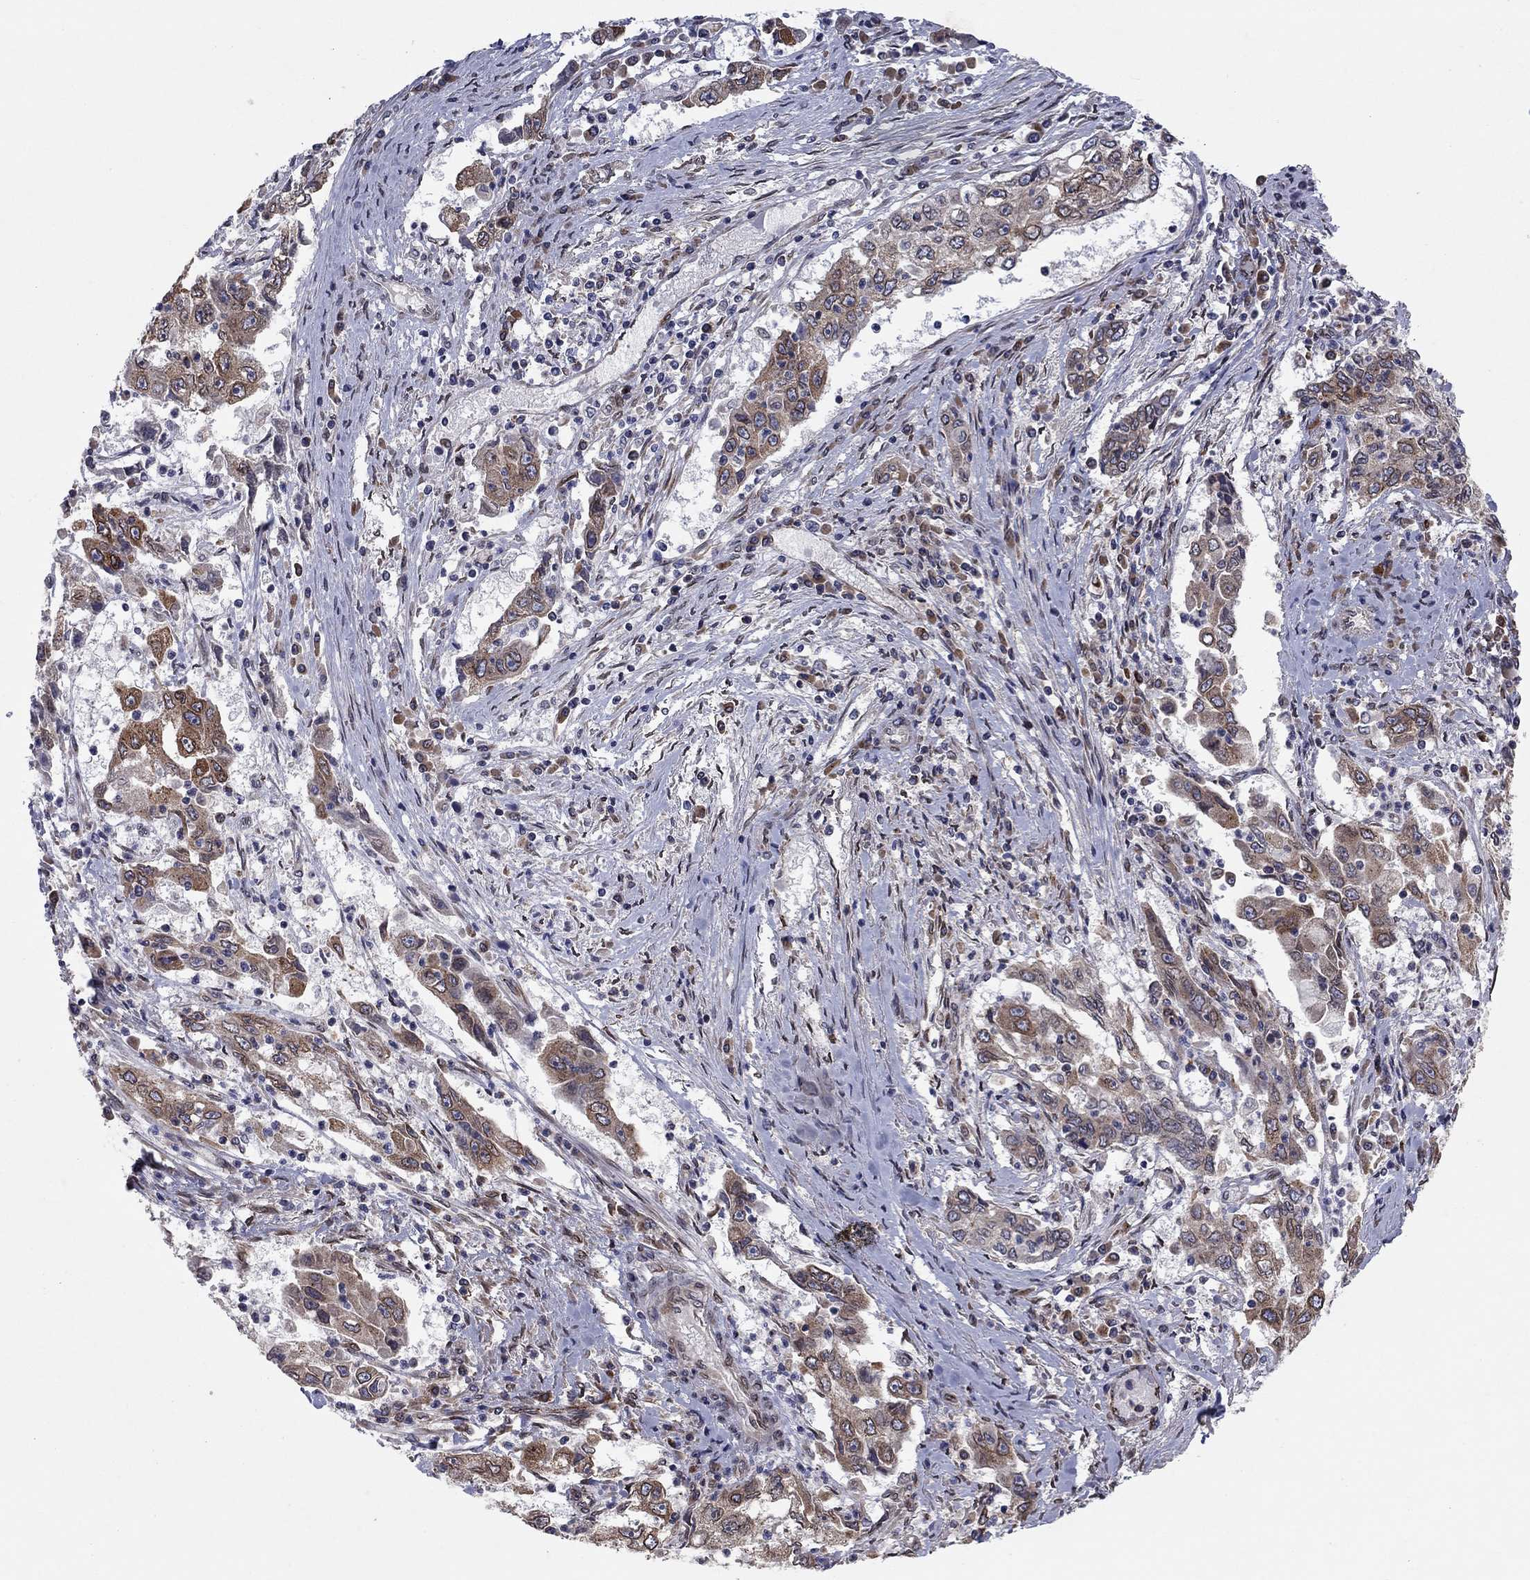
{"staining": {"intensity": "moderate", "quantity": "25%-75%", "location": "cytoplasmic/membranous"}, "tissue": "cervical cancer", "cell_type": "Tumor cells", "image_type": "cancer", "snomed": [{"axis": "morphology", "description": "Squamous cell carcinoma, NOS"}, {"axis": "topography", "description": "Cervix"}], "caption": "The micrograph exhibits staining of cervical cancer (squamous cell carcinoma), revealing moderate cytoplasmic/membranous protein staining (brown color) within tumor cells. (Stains: DAB in brown, nuclei in blue, Microscopy: brightfield microscopy at high magnification).", "gene": "YIF1A", "patient": {"sex": "female", "age": 36}}